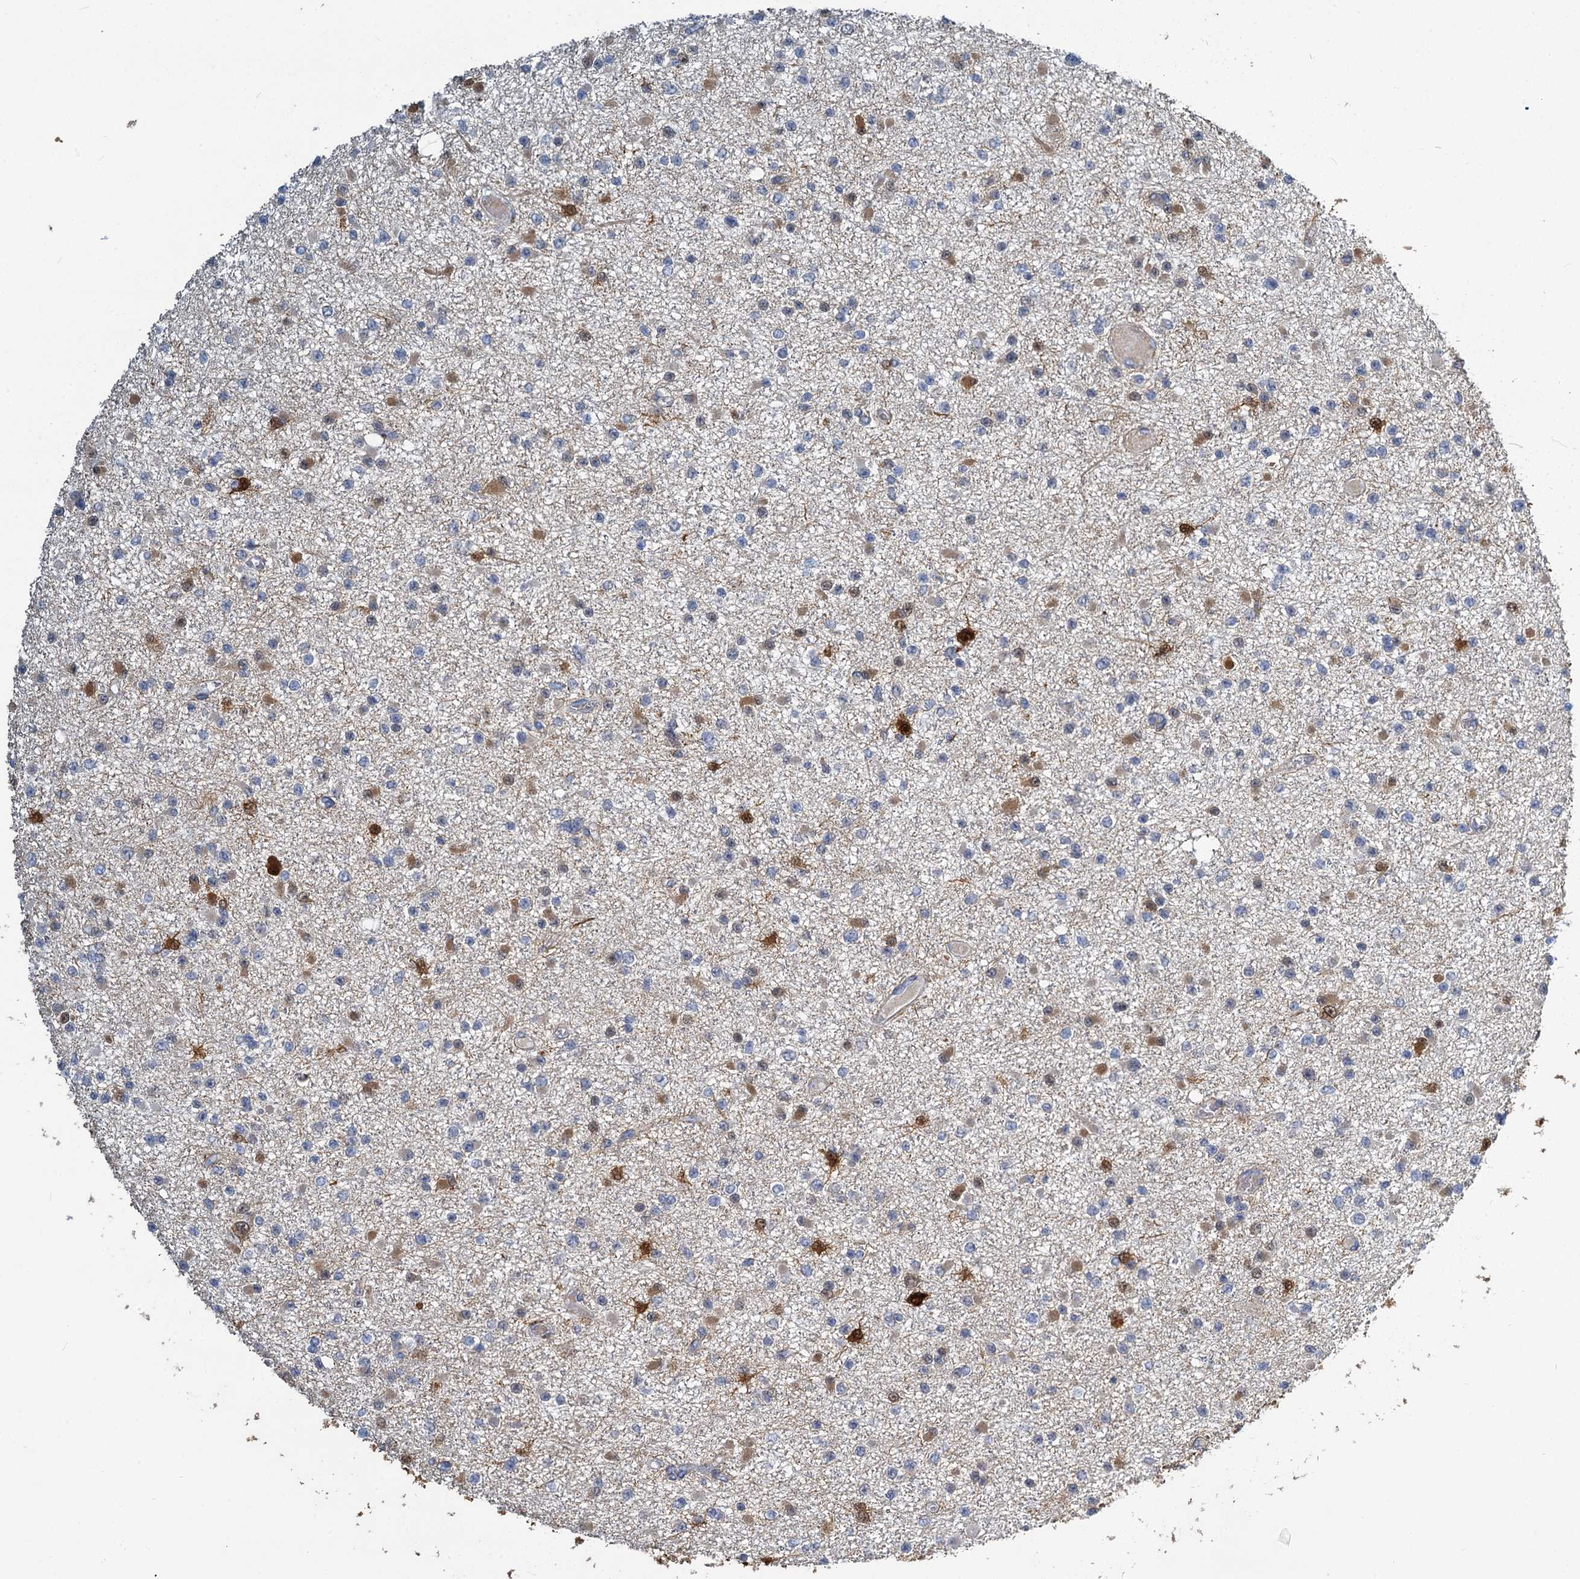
{"staining": {"intensity": "moderate", "quantity": "<25%", "location": "cytoplasmic/membranous,nuclear"}, "tissue": "glioma", "cell_type": "Tumor cells", "image_type": "cancer", "snomed": [{"axis": "morphology", "description": "Glioma, malignant, Low grade"}, {"axis": "topography", "description": "Brain"}], "caption": "Immunohistochemical staining of human malignant glioma (low-grade) displays low levels of moderate cytoplasmic/membranous and nuclear protein staining in approximately <25% of tumor cells.", "gene": "S100A6", "patient": {"sex": "female", "age": 22}}